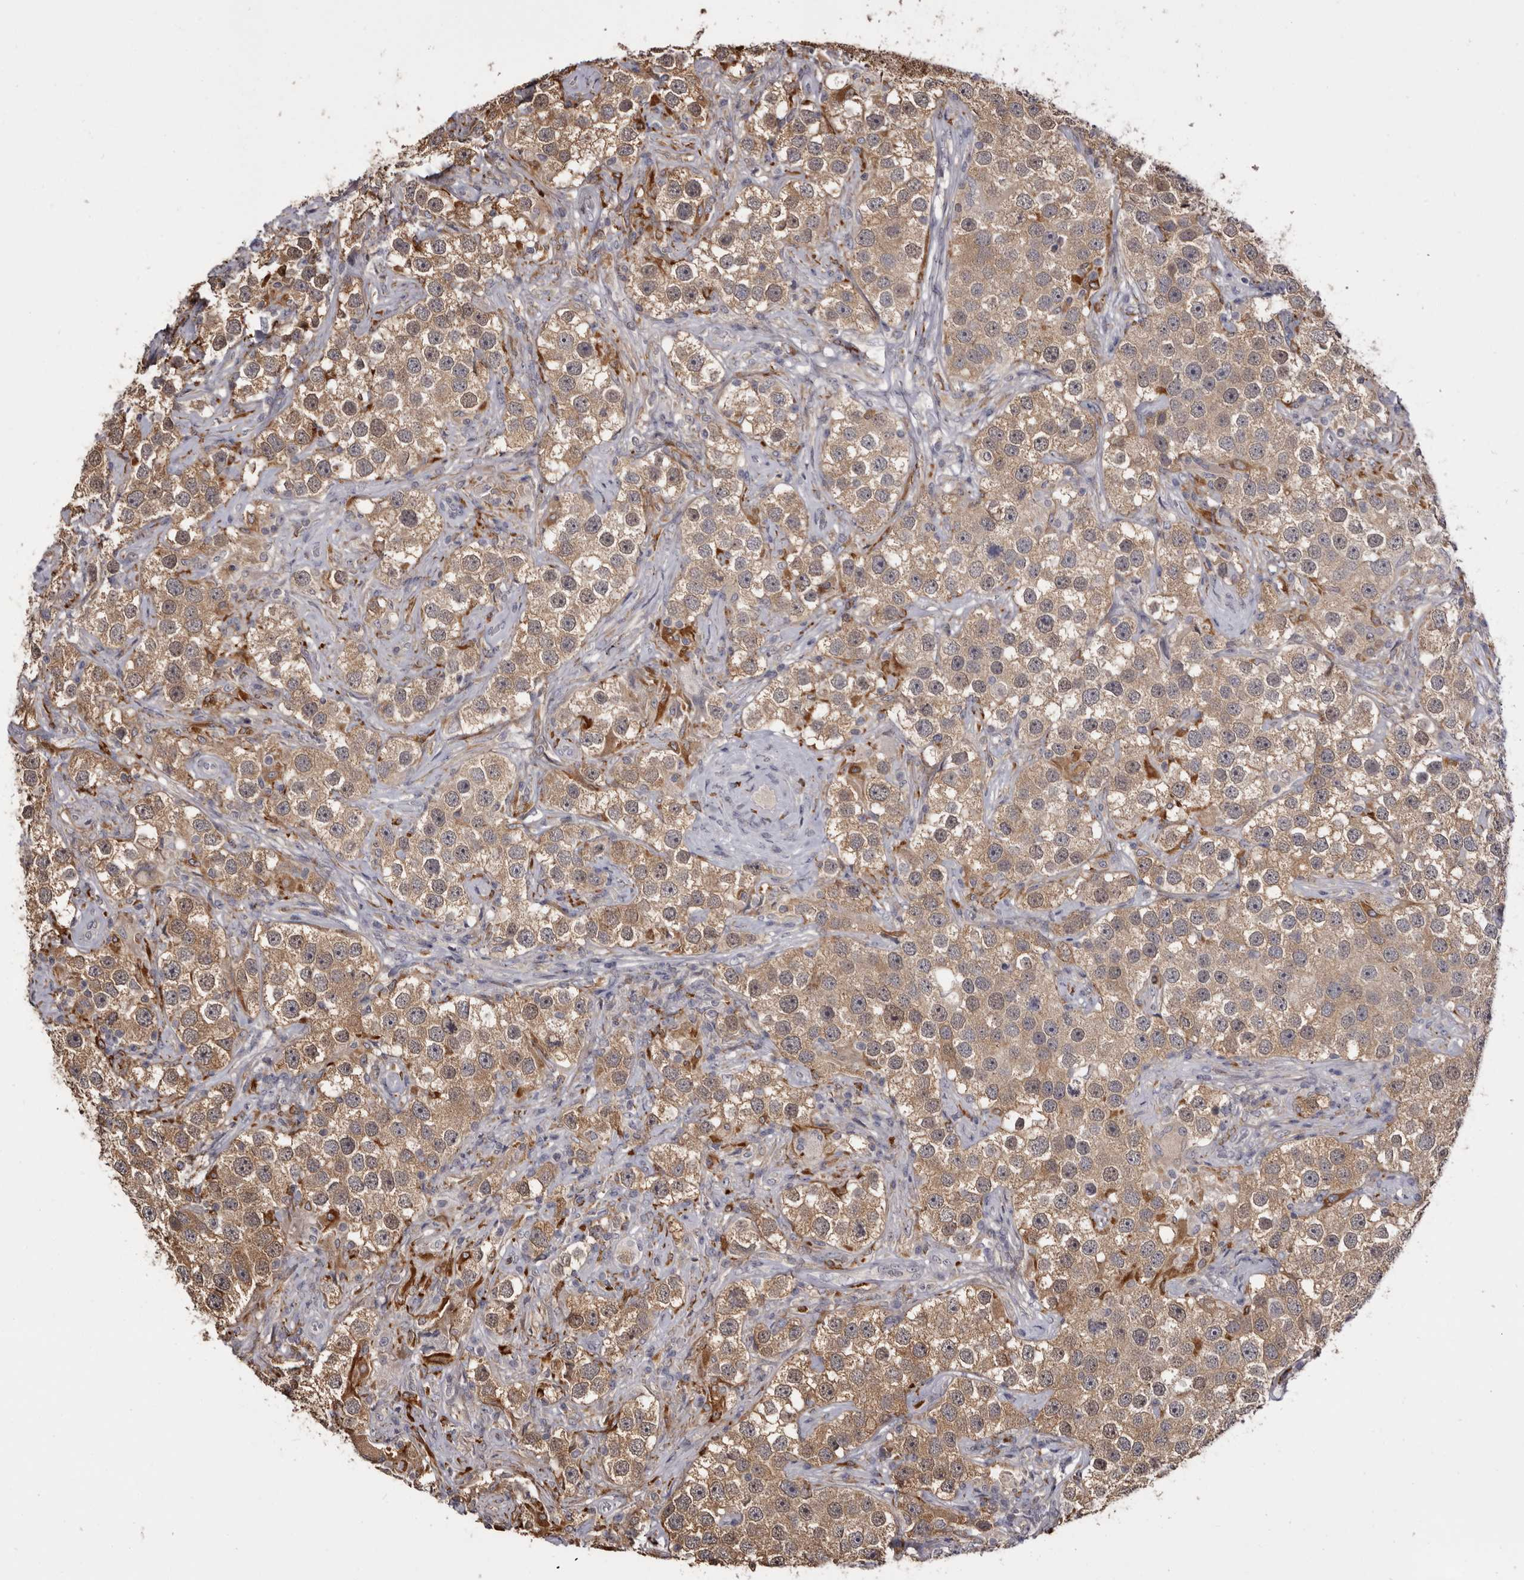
{"staining": {"intensity": "moderate", "quantity": ">75%", "location": "cytoplasmic/membranous"}, "tissue": "testis cancer", "cell_type": "Tumor cells", "image_type": "cancer", "snomed": [{"axis": "morphology", "description": "Seminoma, NOS"}, {"axis": "topography", "description": "Testis"}], "caption": "DAB immunohistochemical staining of testis seminoma shows moderate cytoplasmic/membranous protein positivity in about >75% of tumor cells.", "gene": "TNNI1", "patient": {"sex": "male", "age": 49}}